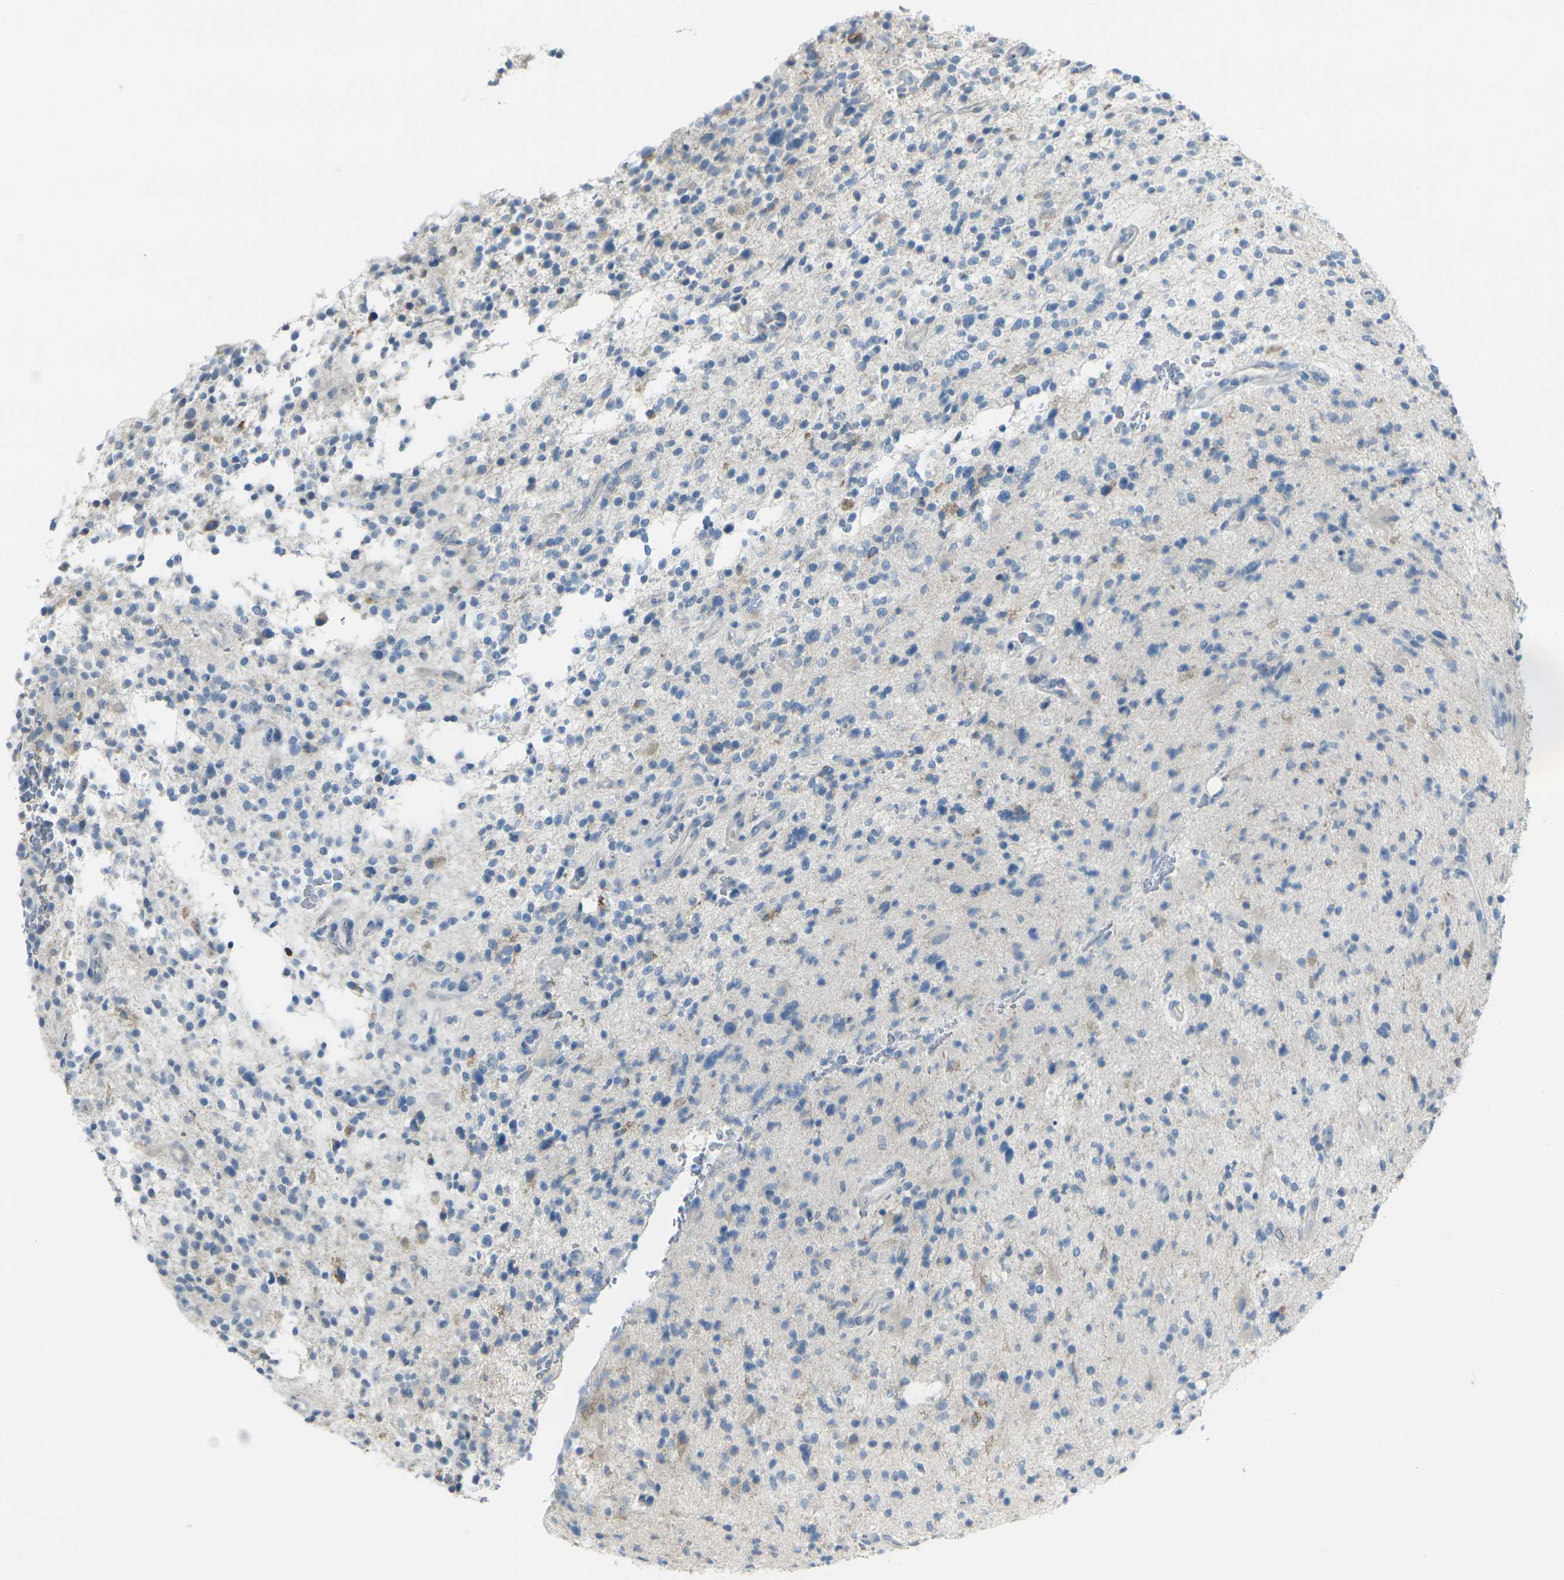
{"staining": {"intensity": "negative", "quantity": "none", "location": "none"}, "tissue": "glioma", "cell_type": "Tumor cells", "image_type": "cancer", "snomed": [{"axis": "morphology", "description": "Glioma, malignant, High grade"}, {"axis": "topography", "description": "Brain"}], "caption": "IHC photomicrograph of glioma stained for a protein (brown), which reveals no positivity in tumor cells.", "gene": "ANKRD46", "patient": {"sex": "male", "age": 48}}